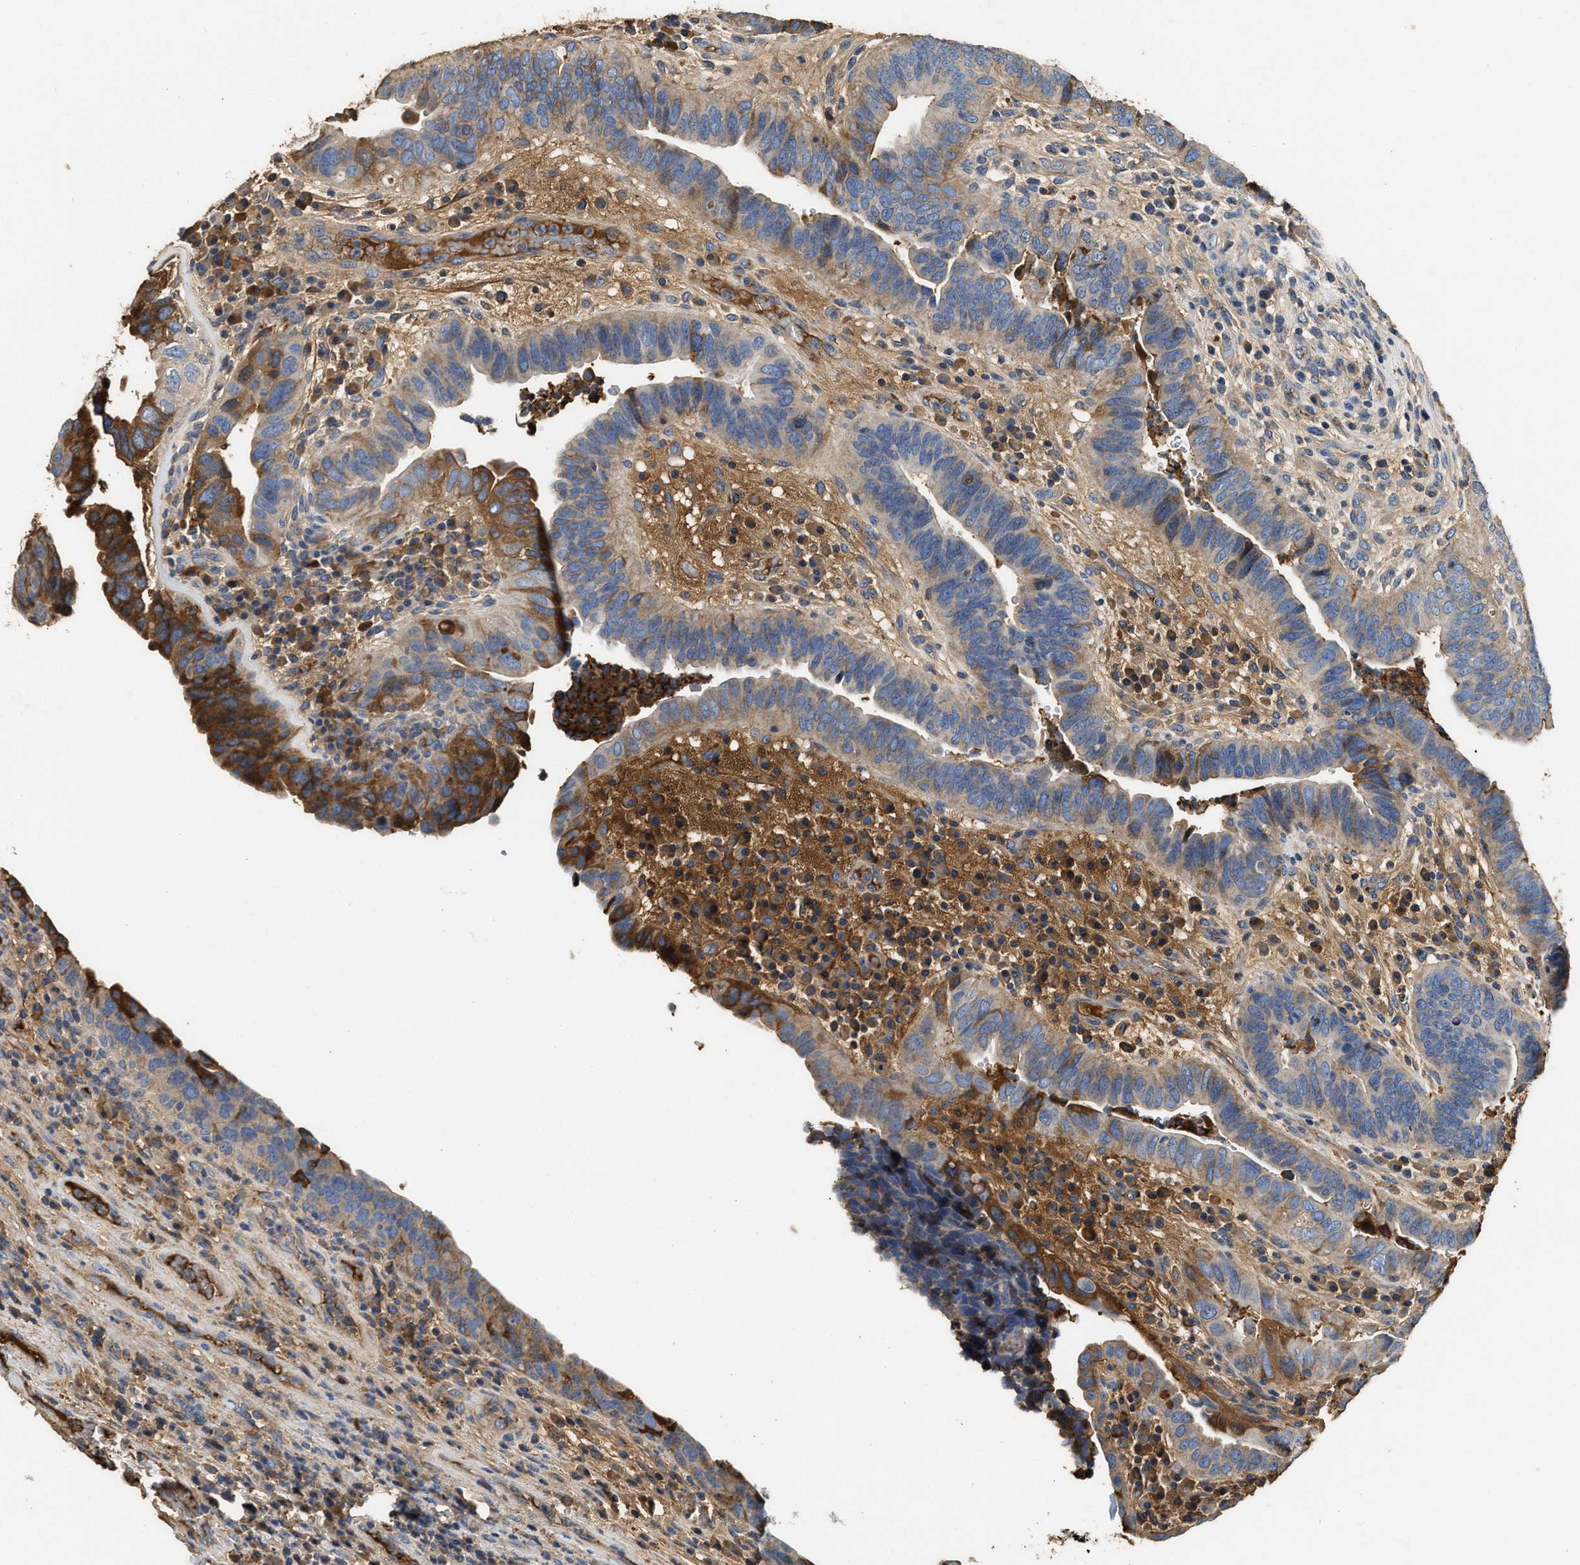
{"staining": {"intensity": "moderate", "quantity": "25%-75%", "location": "cytoplasmic/membranous"}, "tissue": "urothelial cancer", "cell_type": "Tumor cells", "image_type": "cancer", "snomed": [{"axis": "morphology", "description": "Urothelial carcinoma, High grade"}, {"axis": "topography", "description": "Urinary bladder"}], "caption": "High-grade urothelial carcinoma stained for a protein (brown) demonstrates moderate cytoplasmic/membranous positive expression in about 25%-75% of tumor cells.", "gene": "C3", "patient": {"sex": "female", "age": 82}}